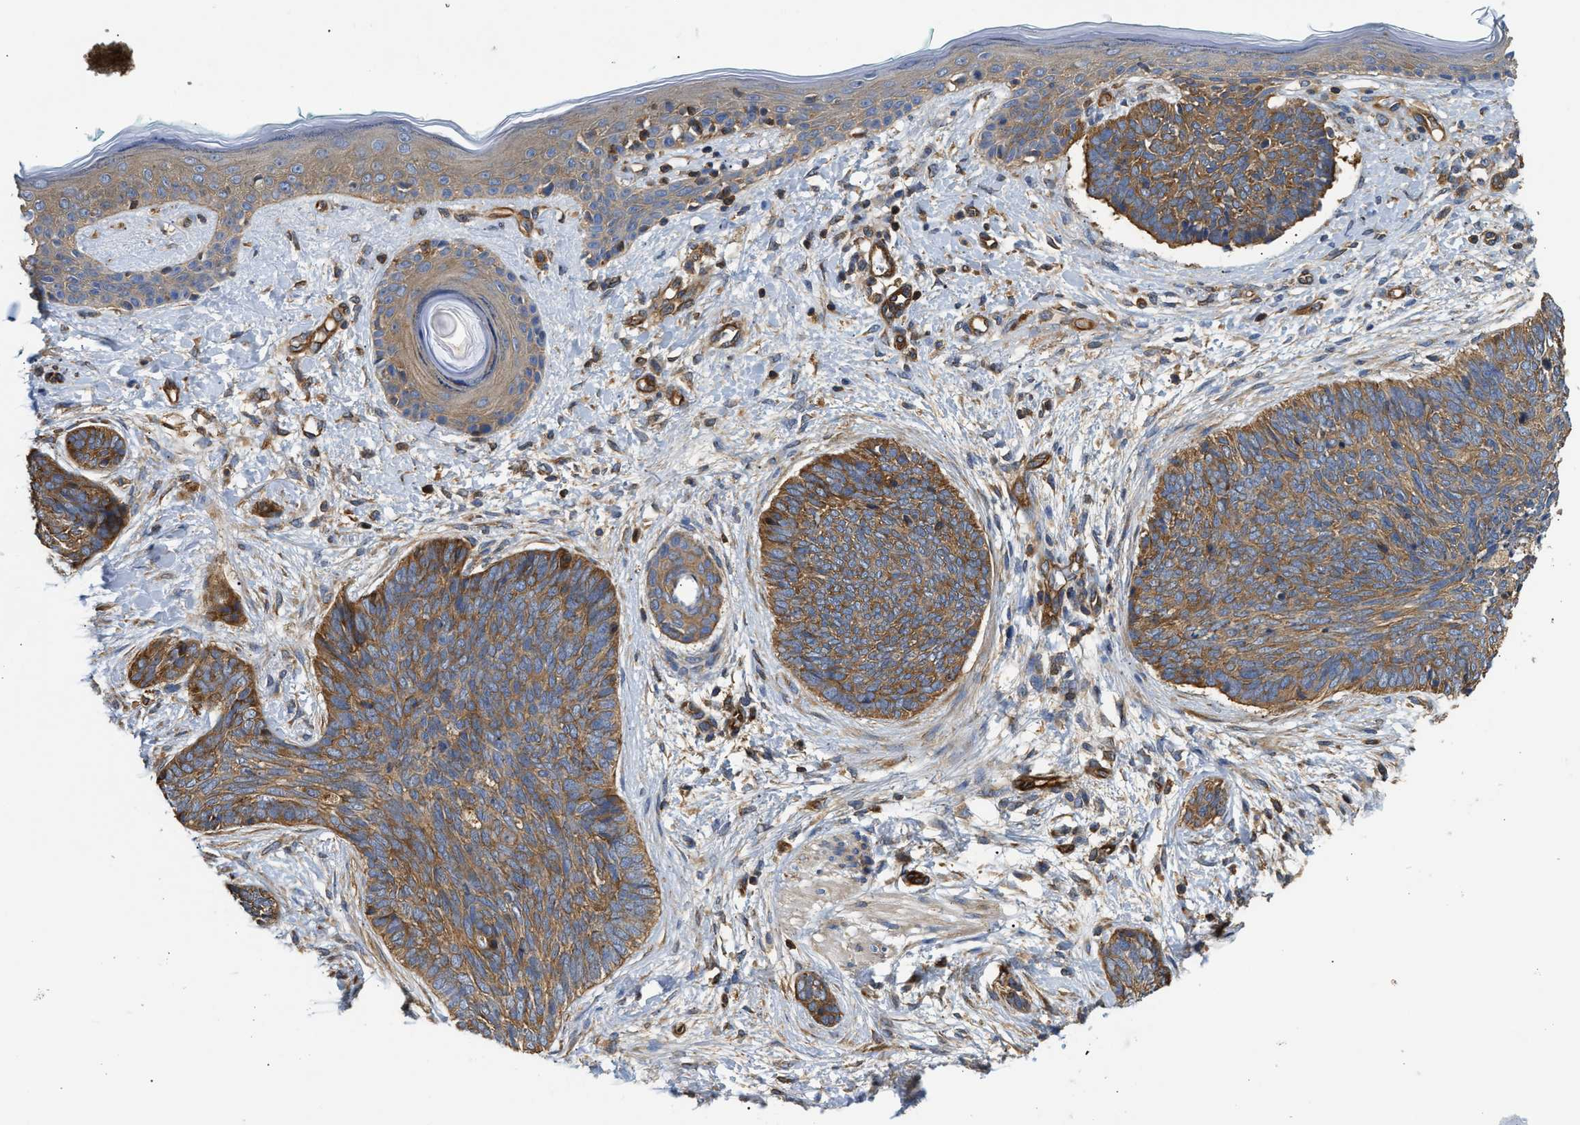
{"staining": {"intensity": "moderate", "quantity": ">75%", "location": "cytoplasmic/membranous"}, "tissue": "skin cancer", "cell_type": "Tumor cells", "image_type": "cancer", "snomed": [{"axis": "morphology", "description": "Basal cell carcinoma"}, {"axis": "topography", "description": "Skin"}], "caption": "Skin basal cell carcinoma tissue shows moderate cytoplasmic/membranous positivity in approximately >75% of tumor cells, visualized by immunohistochemistry. The protein of interest is shown in brown color, while the nuclei are stained blue.", "gene": "SAMD9L", "patient": {"sex": "female", "age": 84}}